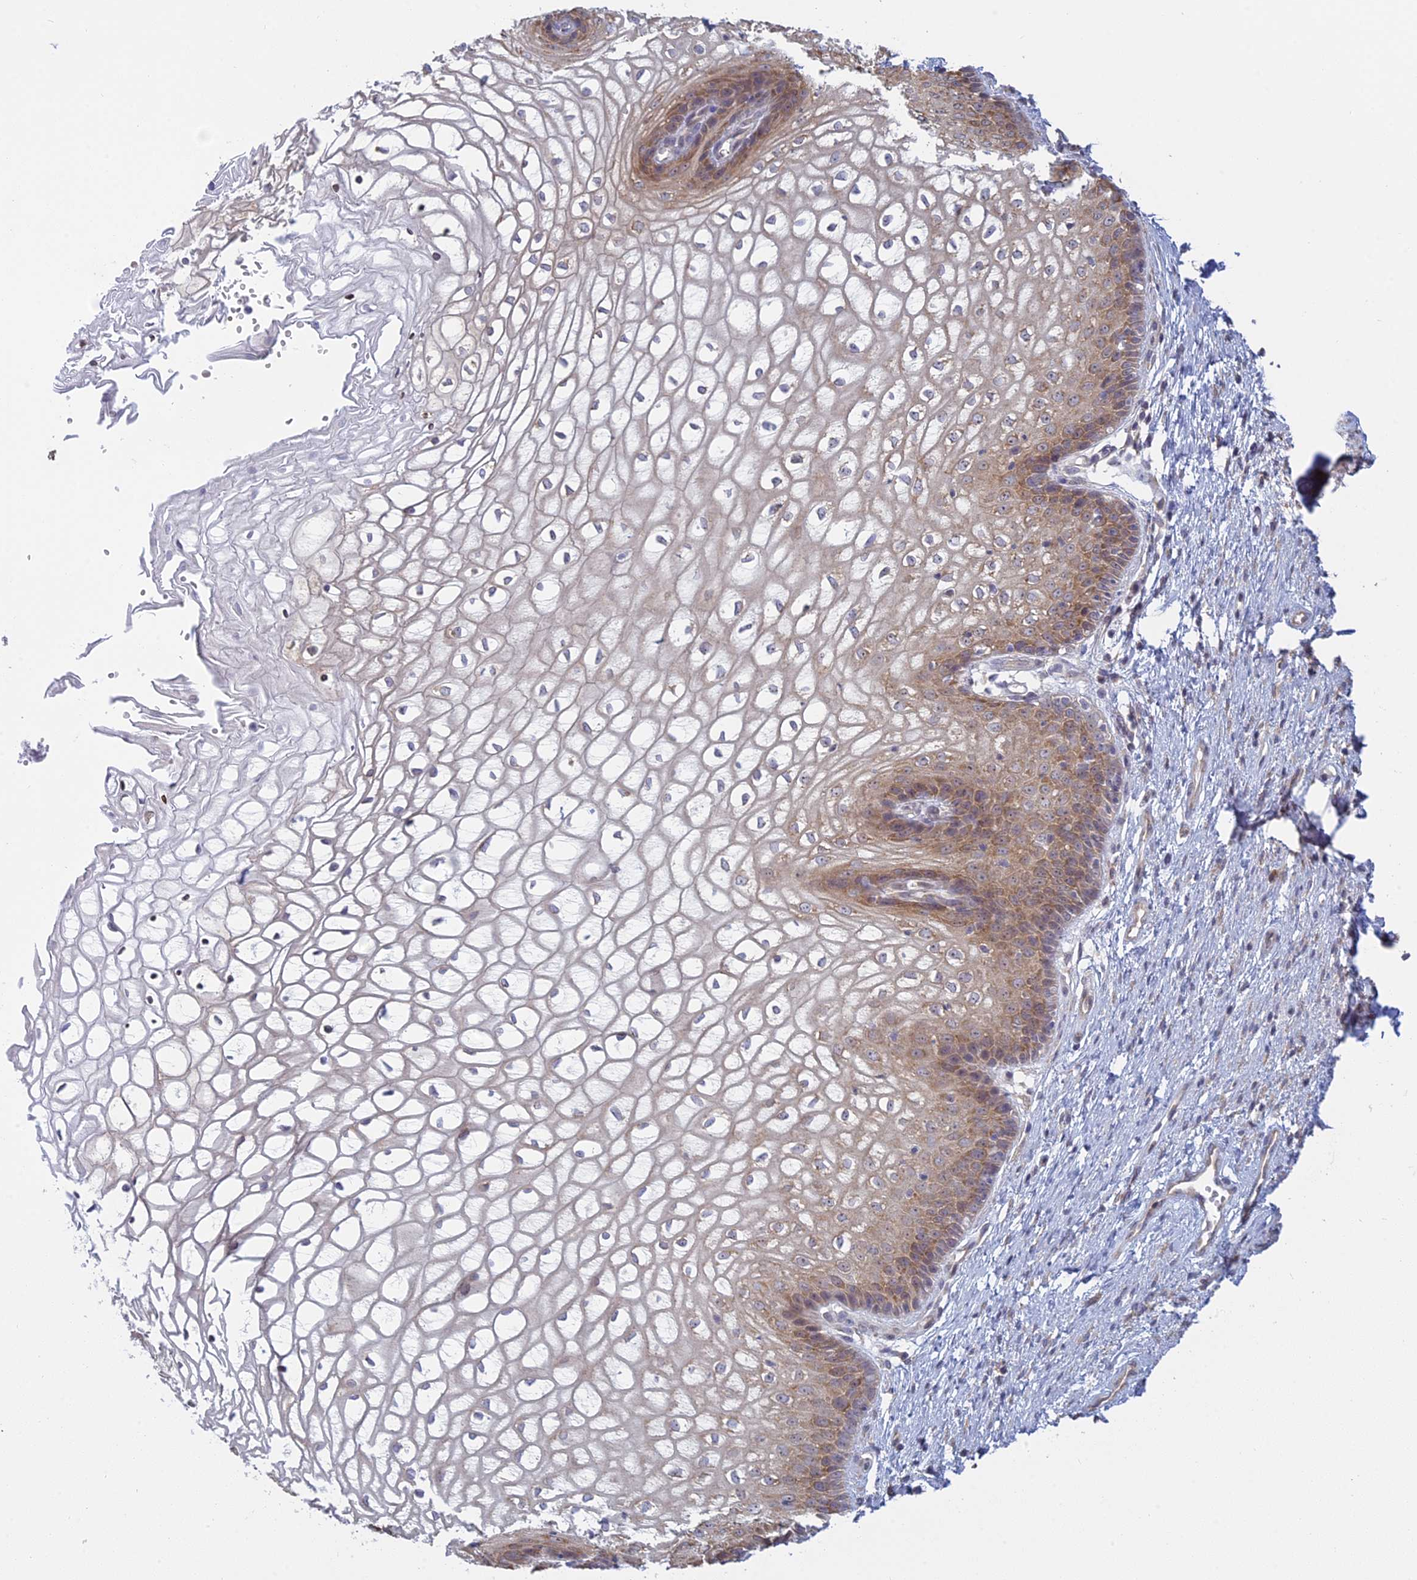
{"staining": {"intensity": "moderate", "quantity": "<25%", "location": "cytoplasmic/membranous"}, "tissue": "vagina", "cell_type": "Squamous epithelial cells", "image_type": "normal", "snomed": [{"axis": "morphology", "description": "Normal tissue, NOS"}, {"axis": "topography", "description": "Vagina"}], "caption": "Immunohistochemical staining of unremarkable human vagina reveals <25% levels of moderate cytoplasmic/membranous protein staining in about <25% of squamous epithelial cells. The protein of interest is stained brown, and the nuclei are stained in blue (DAB (3,3'-diaminobenzidine) IHC with brightfield microscopy, high magnification).", "gene": "RPS19BP1", "patient": {"sex": "female", "age": 34}}